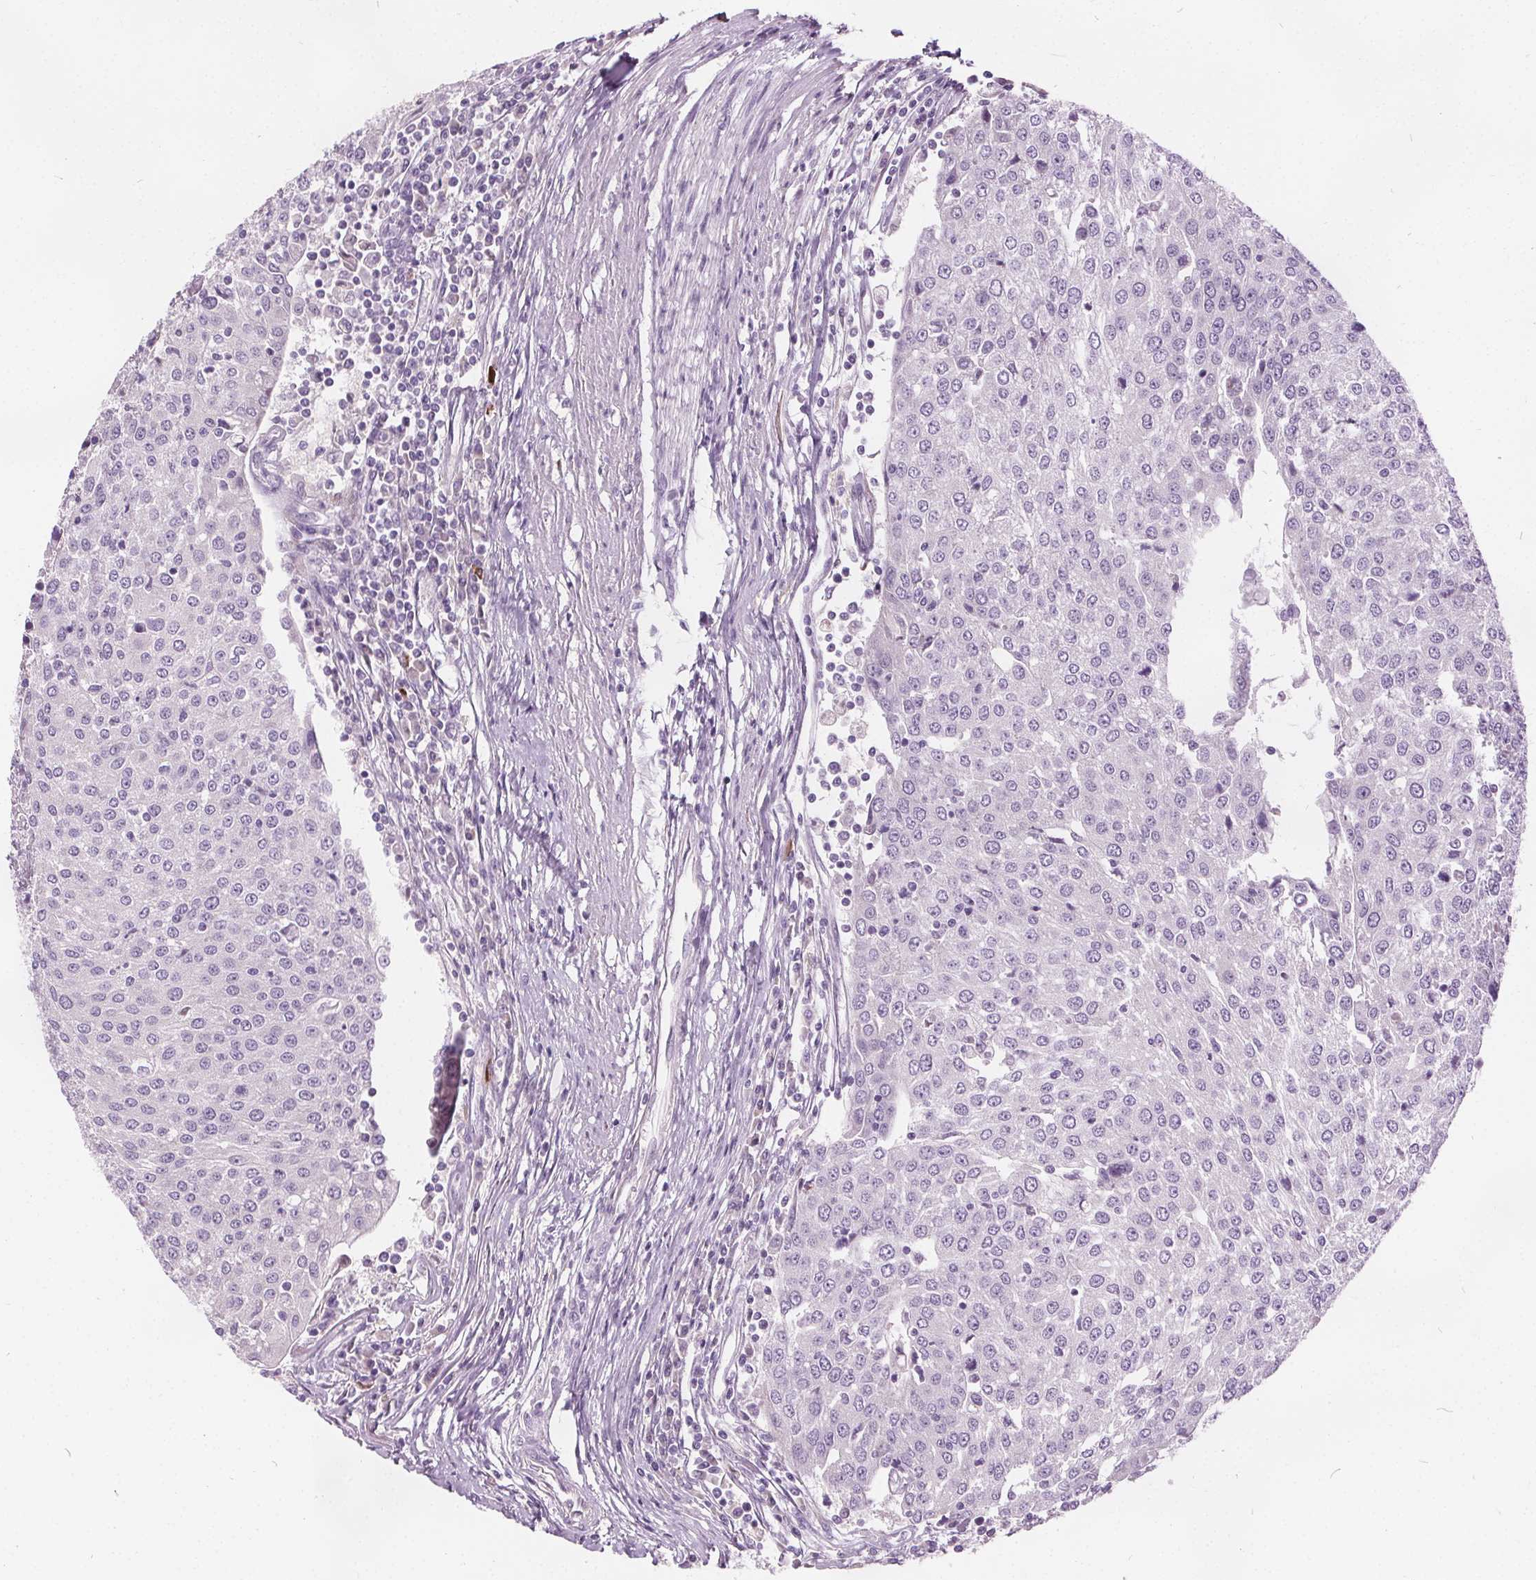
{"staining": {"intensity": "negative", "quantity": "none", "location": "none"}, "tissue": "urothelial cancer", "cell_type": "Tumor cells", "image_type": "cancer", "snomed": [{"axis": "morphology", "description": "Urothelial carcinoma, High grade"}, {"axis": "topography", "description": "Urinary bladder"}], "caption": "IHC of human urothelial cancer reveals no staining in tumor cells.", "gene": "ACOX2", "patient": {"sex": "female", "age": 85}}